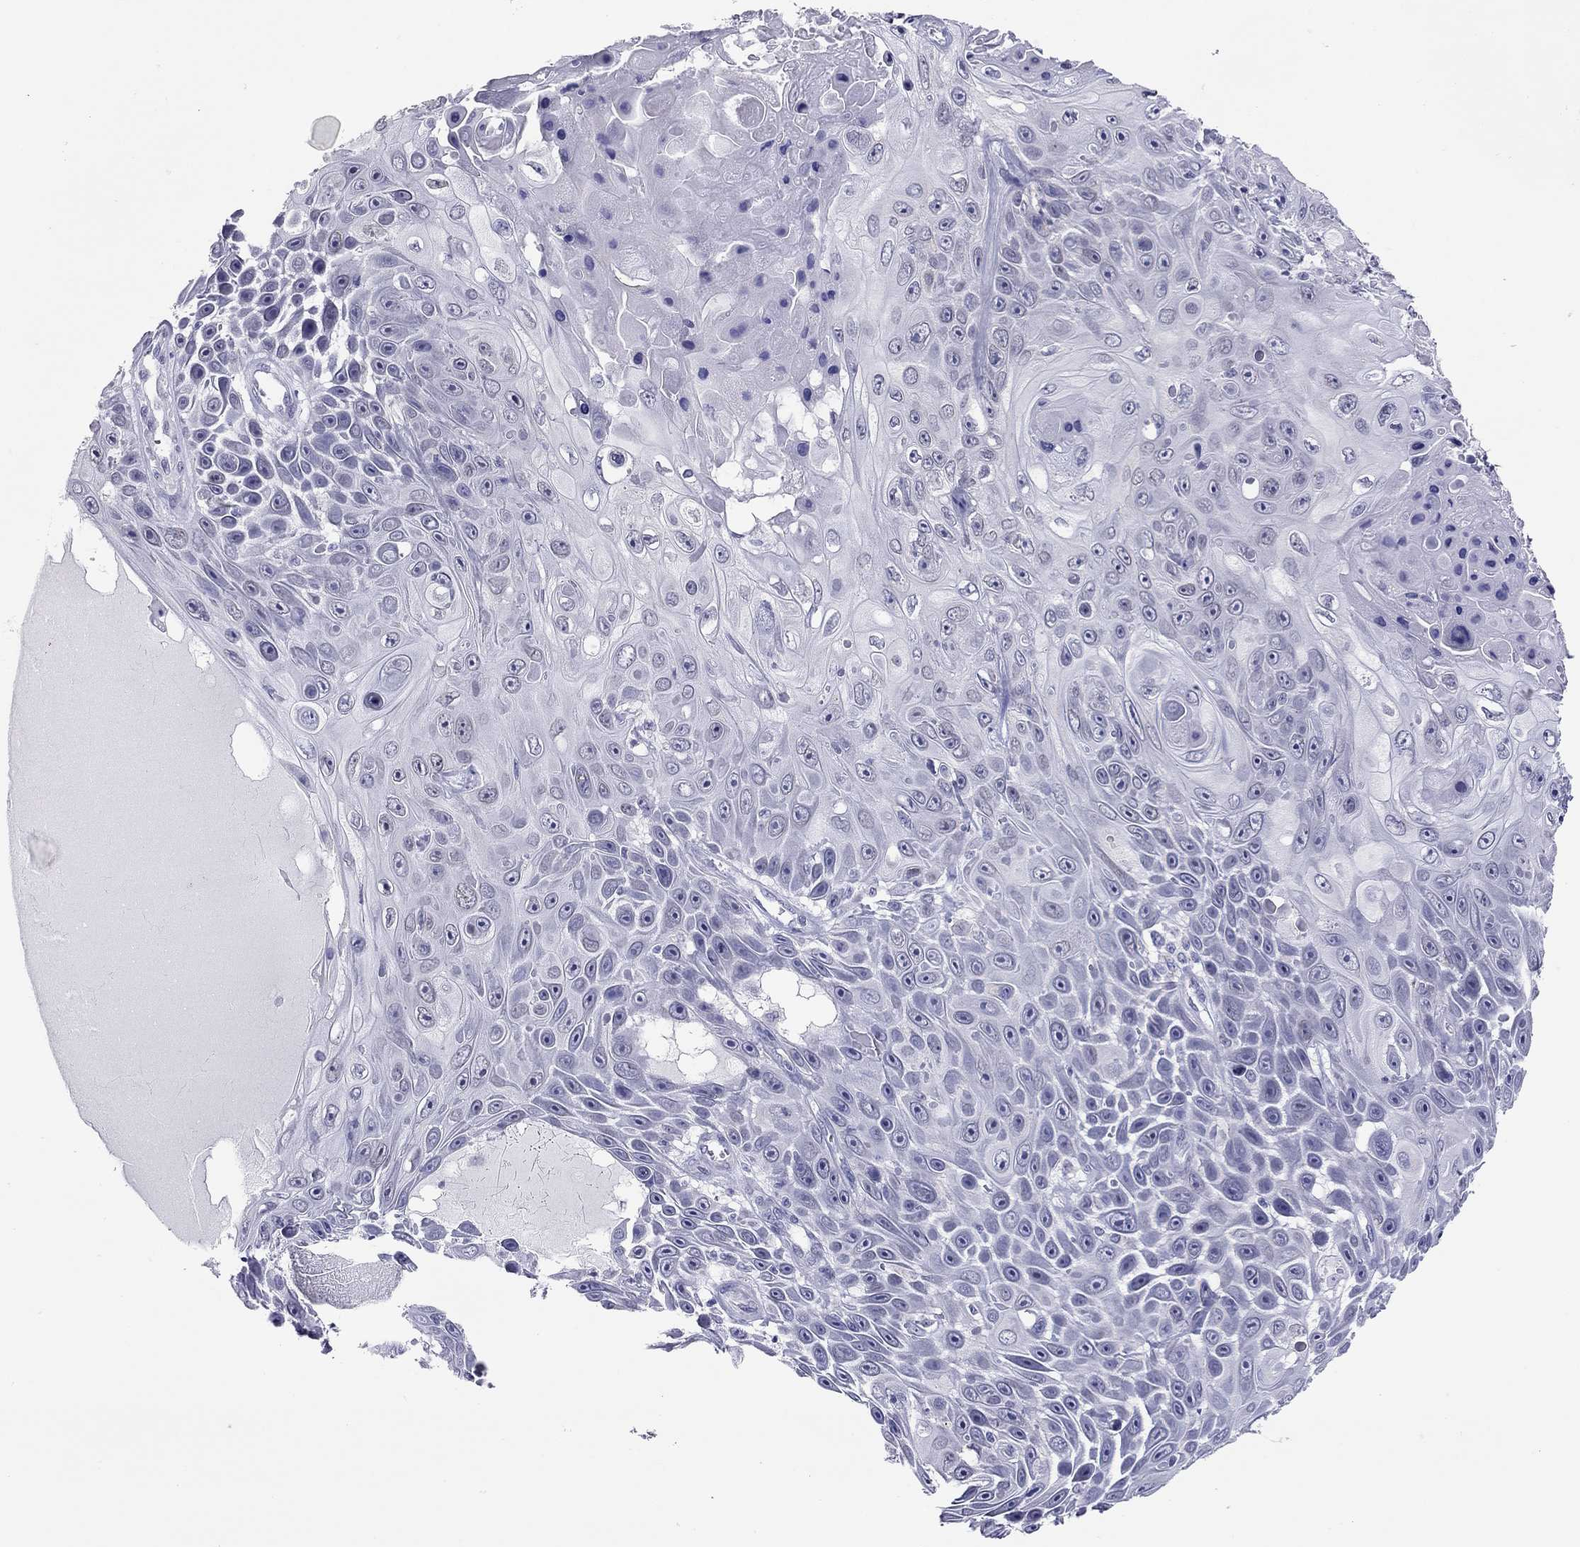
{"staining": {"intensity": "negative", "quantity": "none", "location": "none"}, "tissue": "skin cancer", "cell_type": "Tumor cells", "image_type": "cancer", "snomed": [{"axis": "morphology", "description": "Squamous cell carcinoma, NOS"}, {"axis": "topography", "description": "Skin"}], "caption": "Tumor cells show no significant staining in squamous cell carcinoma (skin). (Brightfield microscopy of DAB immunohistochemistry (IHC) at high magnification).", "gene": "ARMC12", "patient": {"sex": "male", "age": 82}}